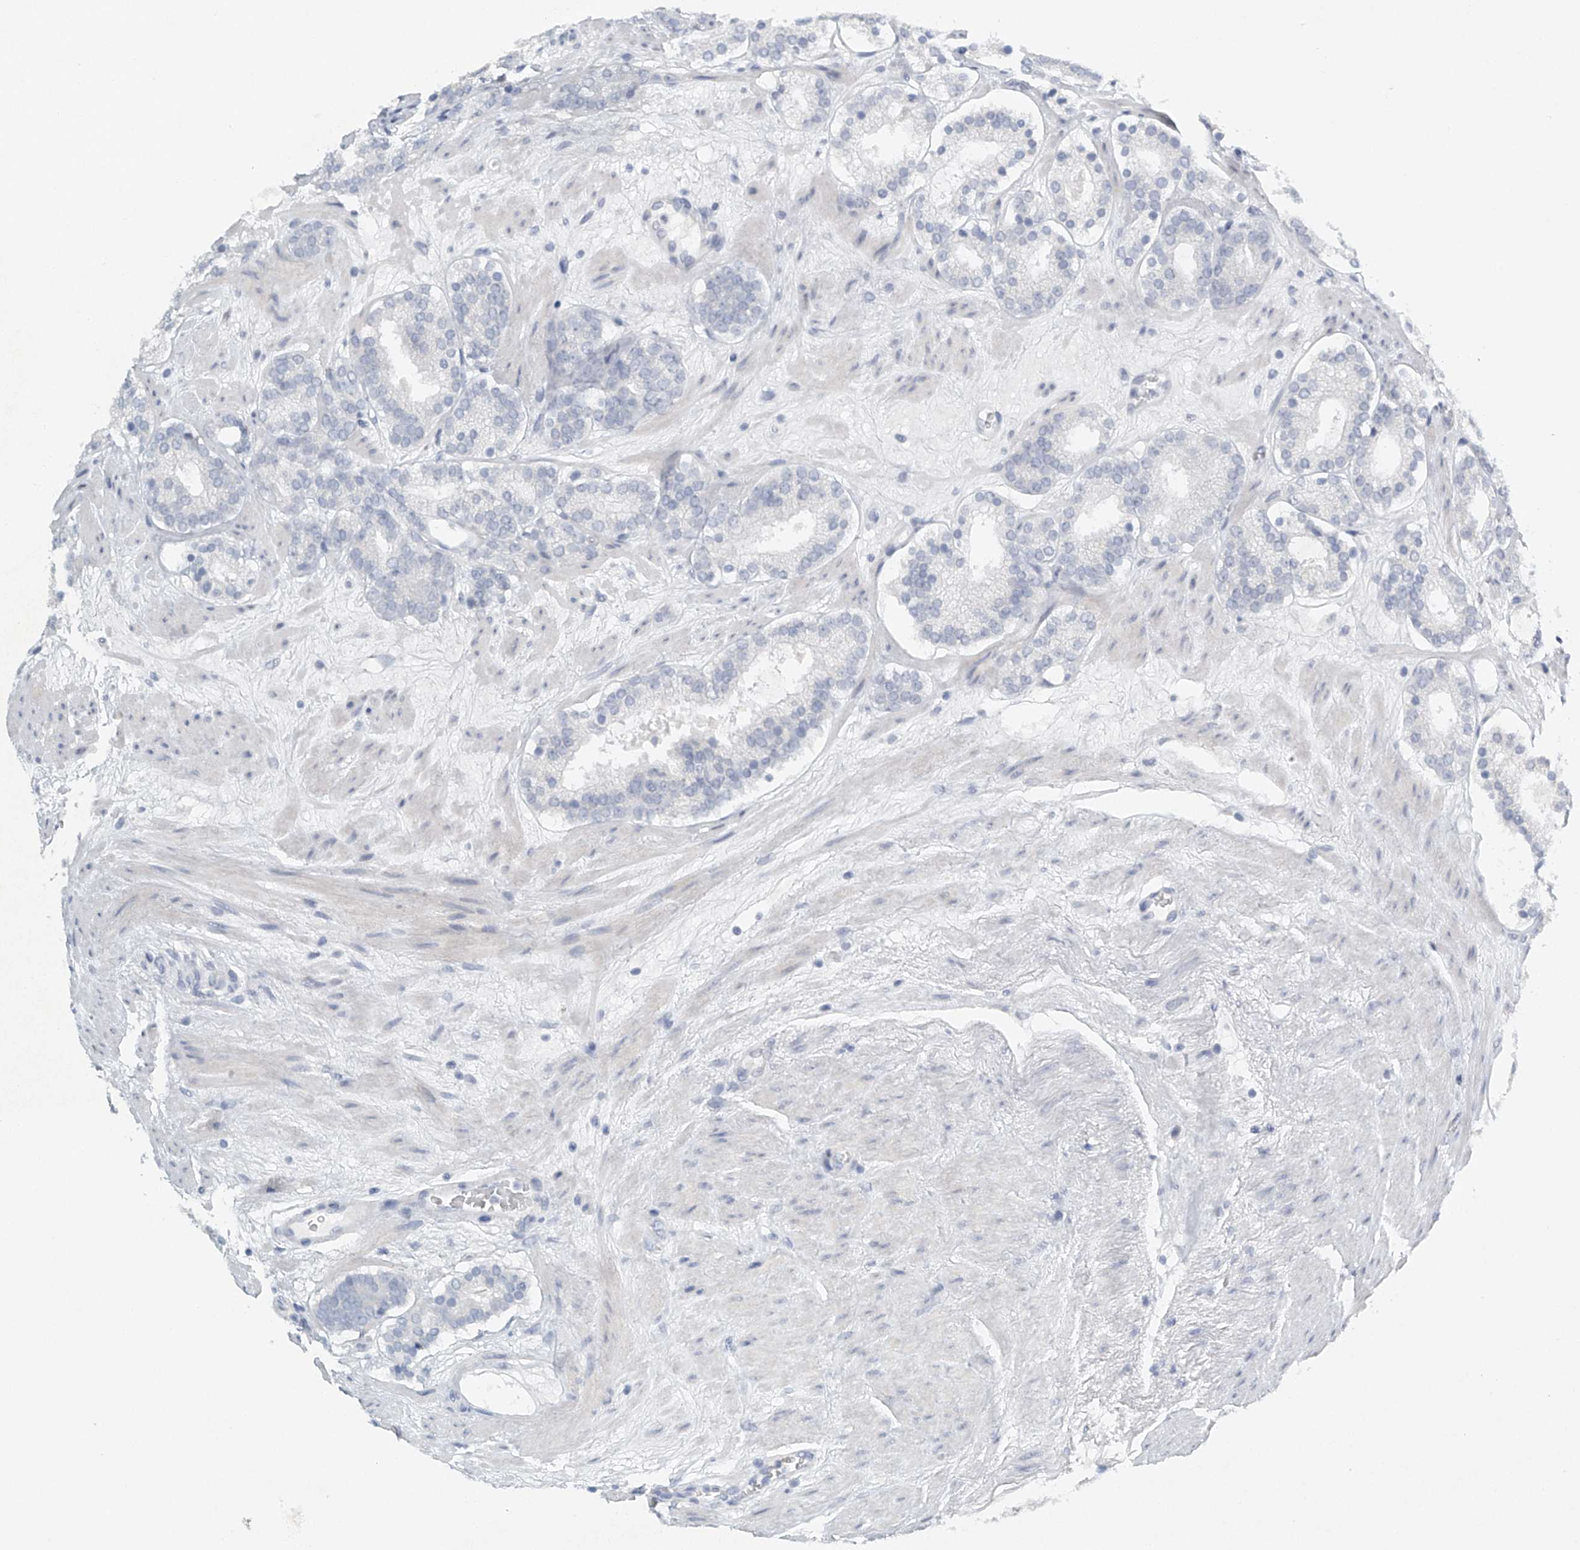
{"staining": {"intensity": "negative", "quantity": "none", "location": "none"}, "tissue": "prostate cancer", "cell_type": "Tumor cells", "image_type": "cancer", "snomed": [{"axis": "morphology", "description": "Adenocarcinoma, Low grade"}, {"axis": "topography", "description": "Prostate"}], "caption": "High power microscopy micrograph of an immunohistochemistry (IHC) photomicrograph of prostate cancer (adenocarcinoma (low-grade)), revealing no significant expression in tumor cells.", "gene": "FAT2", "patient": {"sex": "male", "age": 69}}